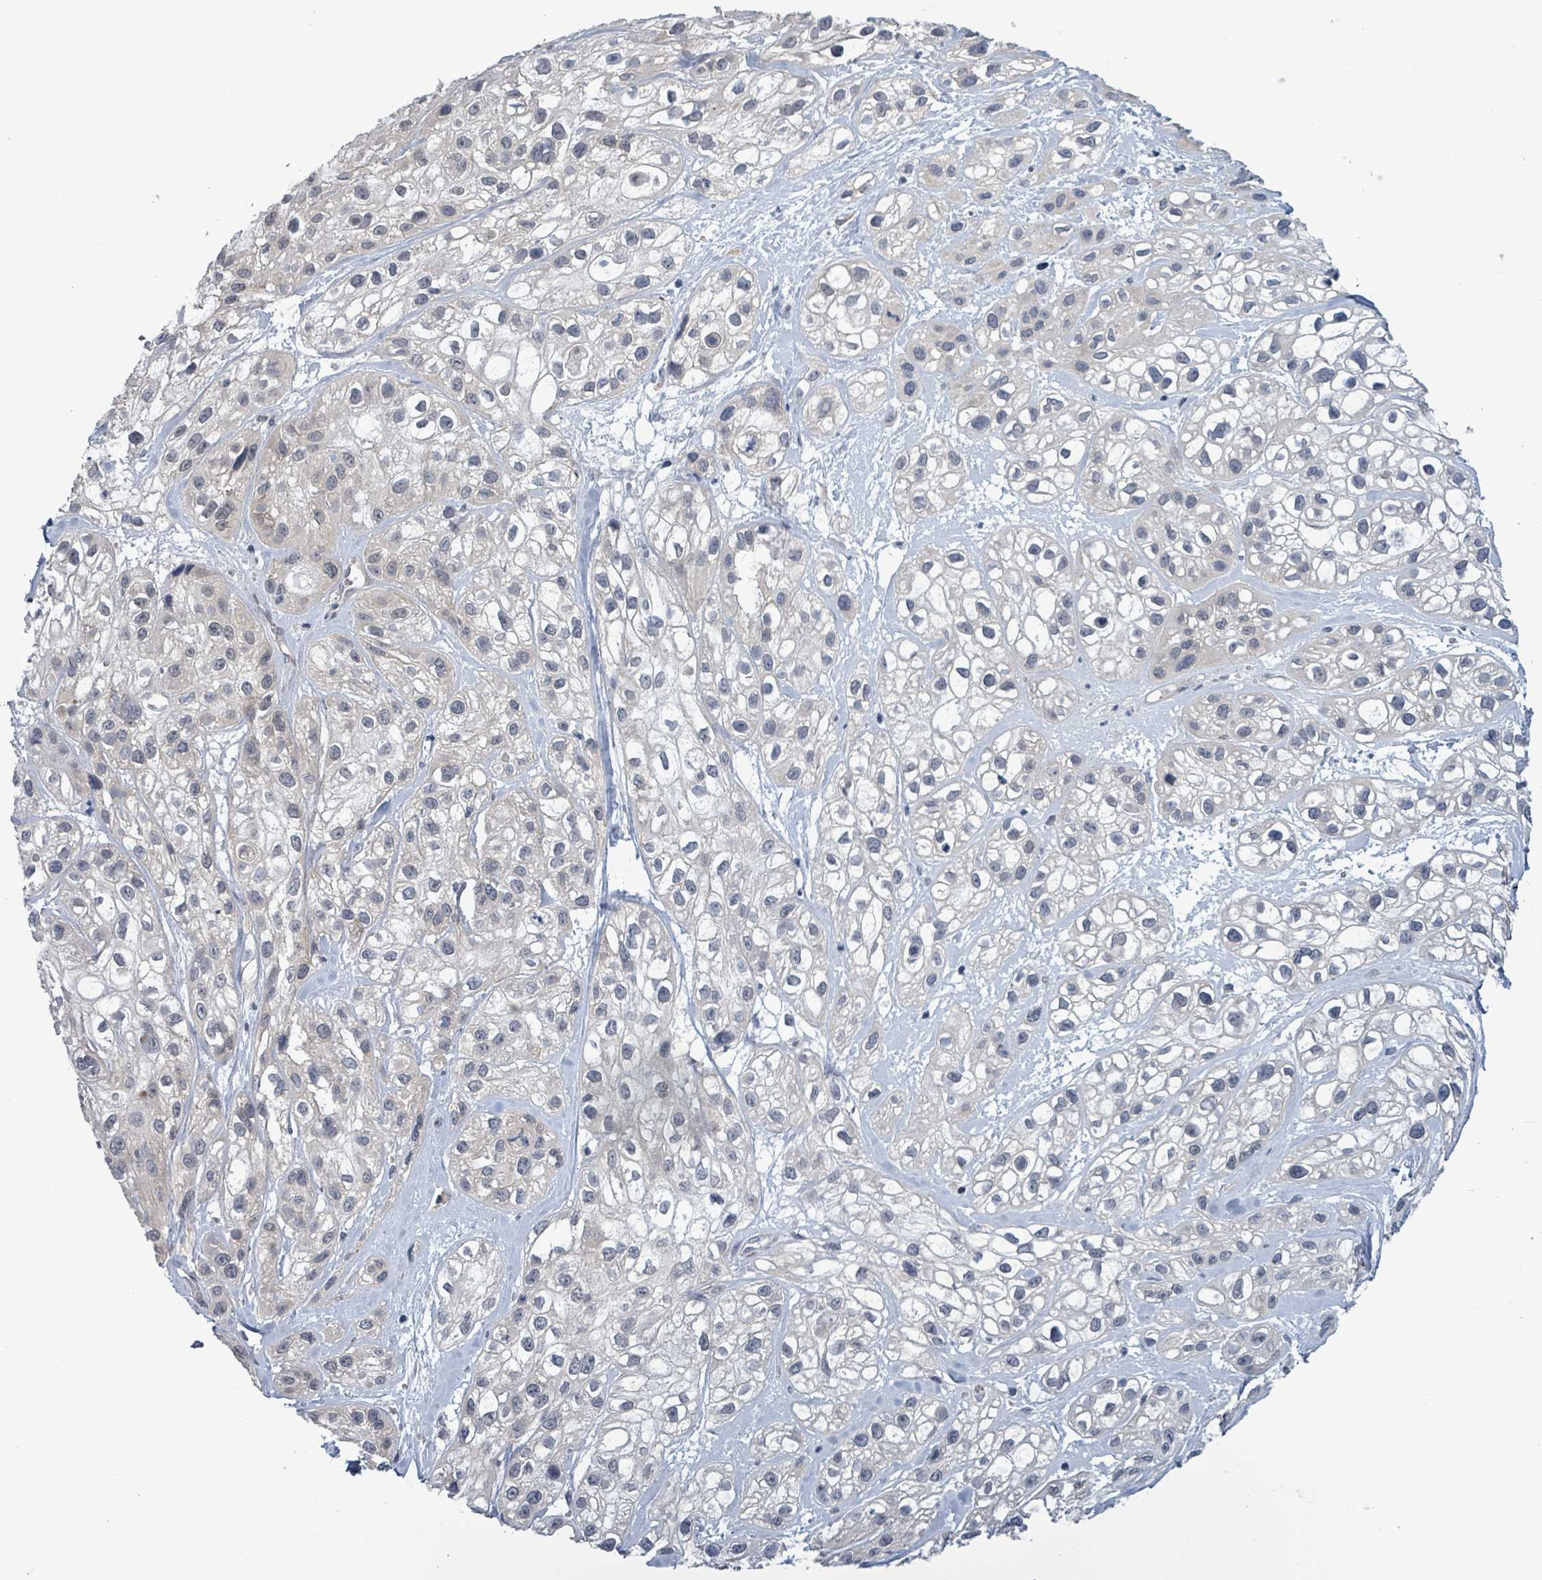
{"staining": {"intensity": "negative", "quantity": "none", "location": "none"}, "tissue": "skin cancer", "cell_type": "Tumor cells", "image_type": "cancer", "snomed": [{"axis": "morphology", "description": "Squamous cell carcinoma, NOS"}, {"axis": "topography", "description": "Skin"}], "caption": "Immunohistochemistry micrograph of human skin cancer (squamous cell carcinoma) stained for a protein (brown), which demonstrates no expression in tumor cells.", "gene": "AMMECR1", "patient": {"sex": "male", "age": 82}}